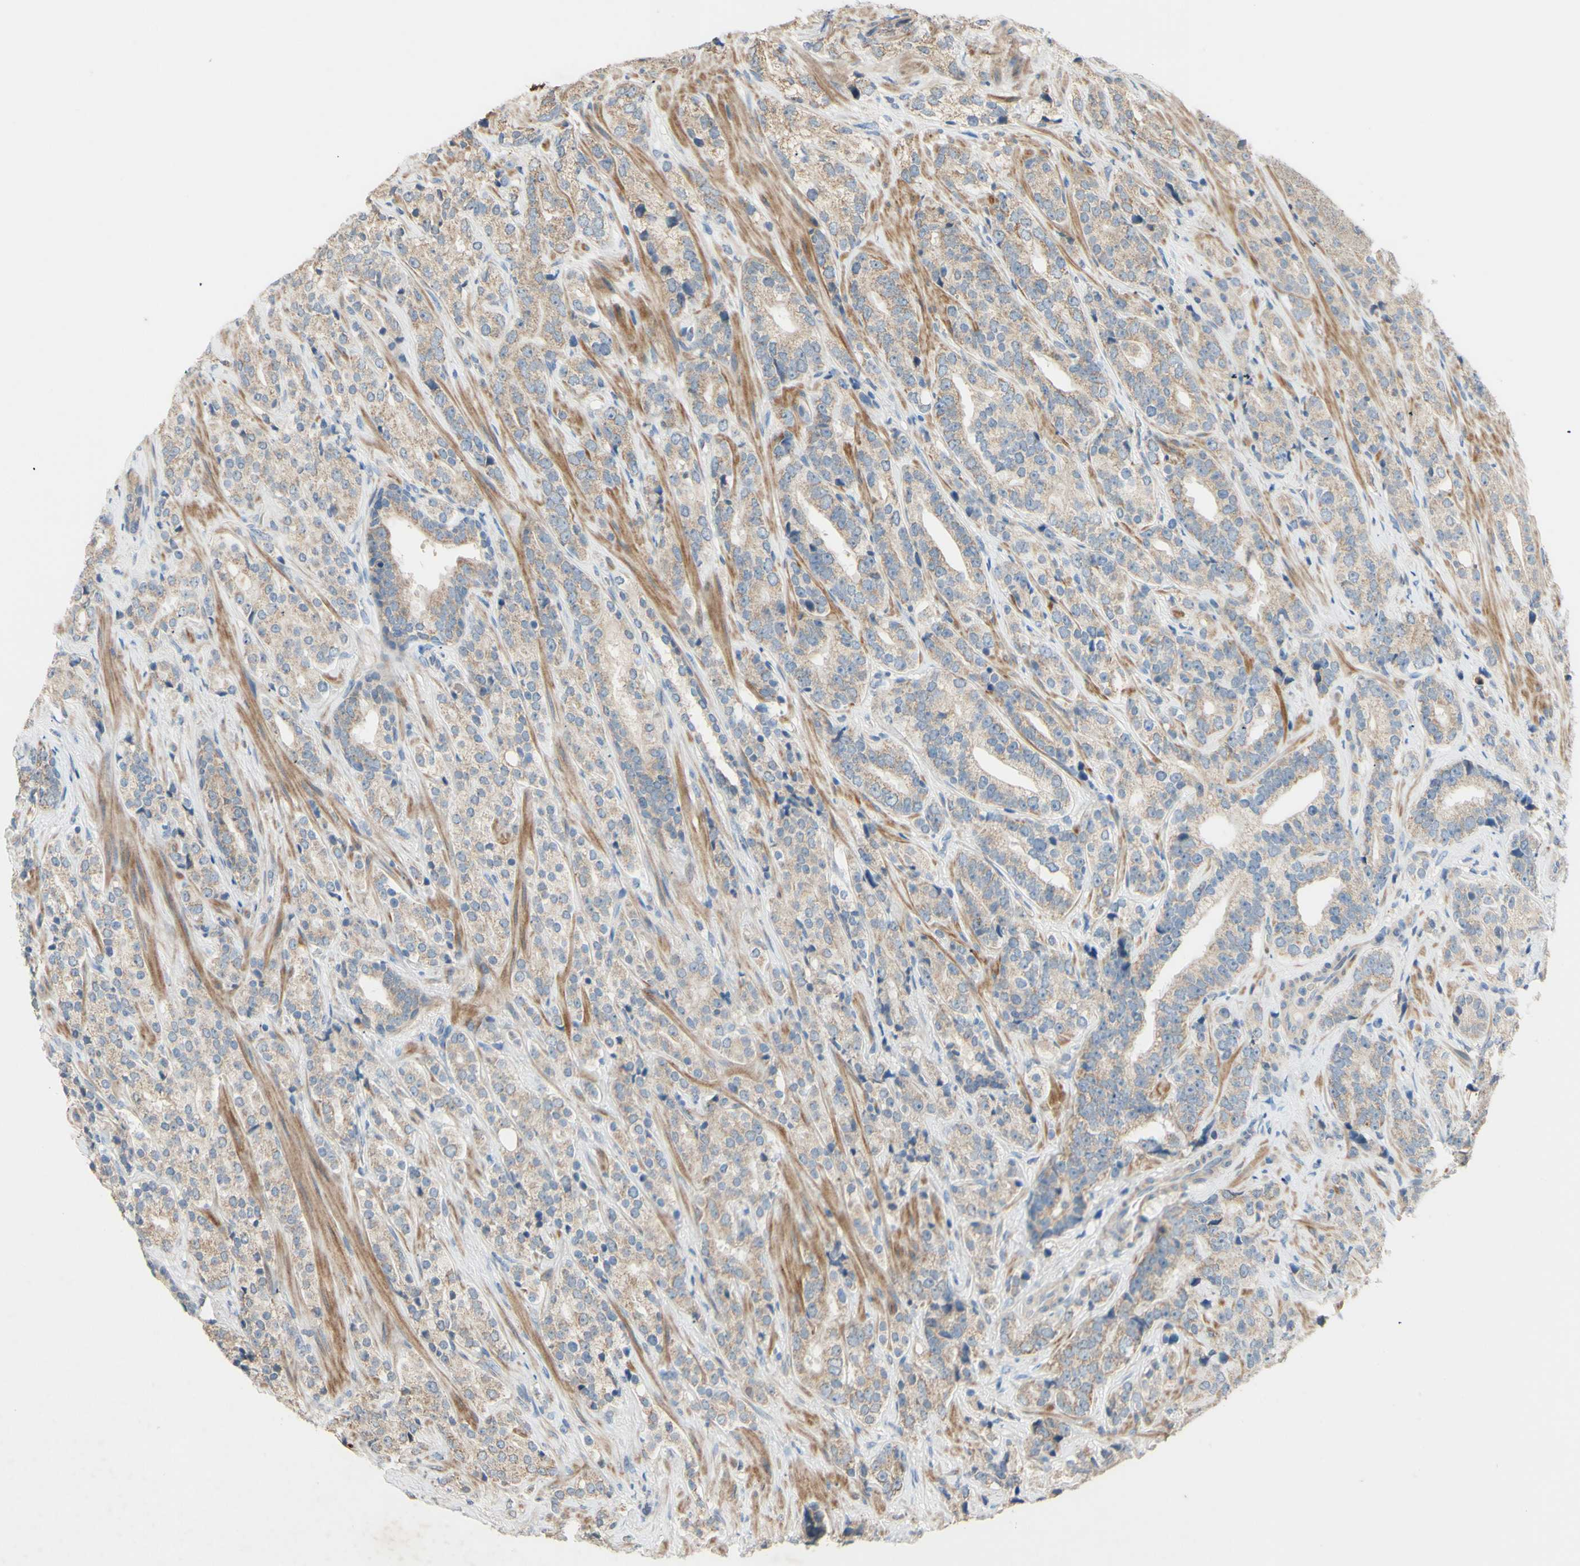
{"staining": {"intensity": "weak", "quantity": ">75%", "location": "cytoplasmic/membranous"}, "tissue": "prostate cancer", "cell_type": "Tumor cells", "image_type": "cancer", "snomed": [{"axis": "morphology", "description": "Adenocarcinoma, High grade"}, {"axis": "topography", "description": "Prostate"}], "caption": "Weak cytoplasmic/membranous staining is identified in about >75% of tumor cells in prostate cancer.", "gene": "PTGIS", "patient": {"sex": "male", "age": 71}}